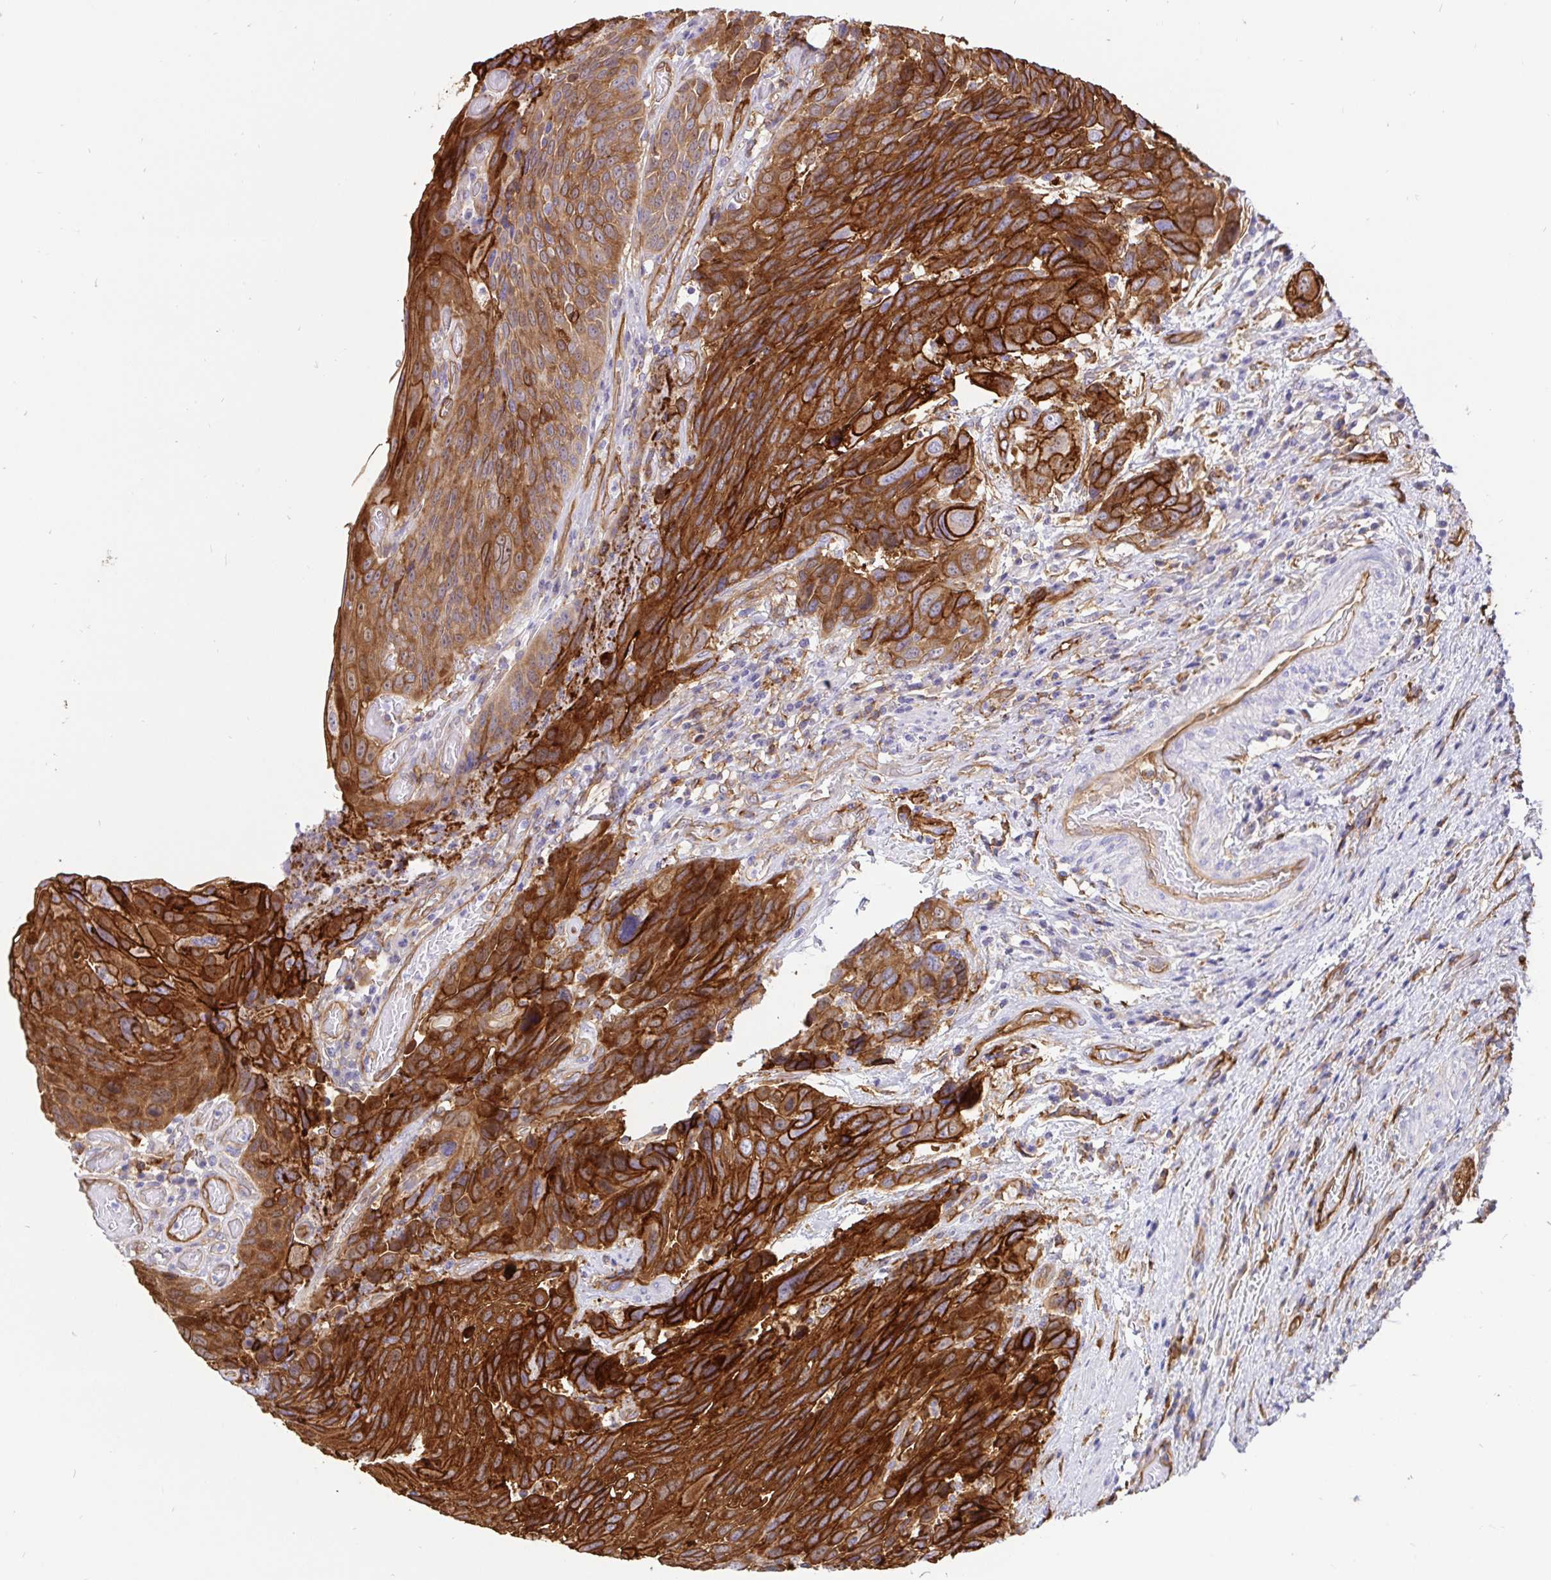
{"staining": {"intensity": "strong", "quantity": ">75%", "location": "cytoplasmic/membranous"}, "tissue": "urothelial cancer", "cell_type": "Tumor cells", "image_type": "cancer", "snomed": [{"axis": "morphology", "description": "Urothelial carcinoma, High grade"}, {"axis": "topography", "description": "Urinary bladder"}], "caption": "Immunohistochemistry micrograph of neoplastic tissue: urothelial cancer stained using IHC displays high levels of strong protein expression localized specifically in the cytoplasmic/membranous of tumor cells, appearing as a cytoplasmic/membranous brown color.", "gene": "ANXA2", "patient": {"sex": "female", "age": 70}}